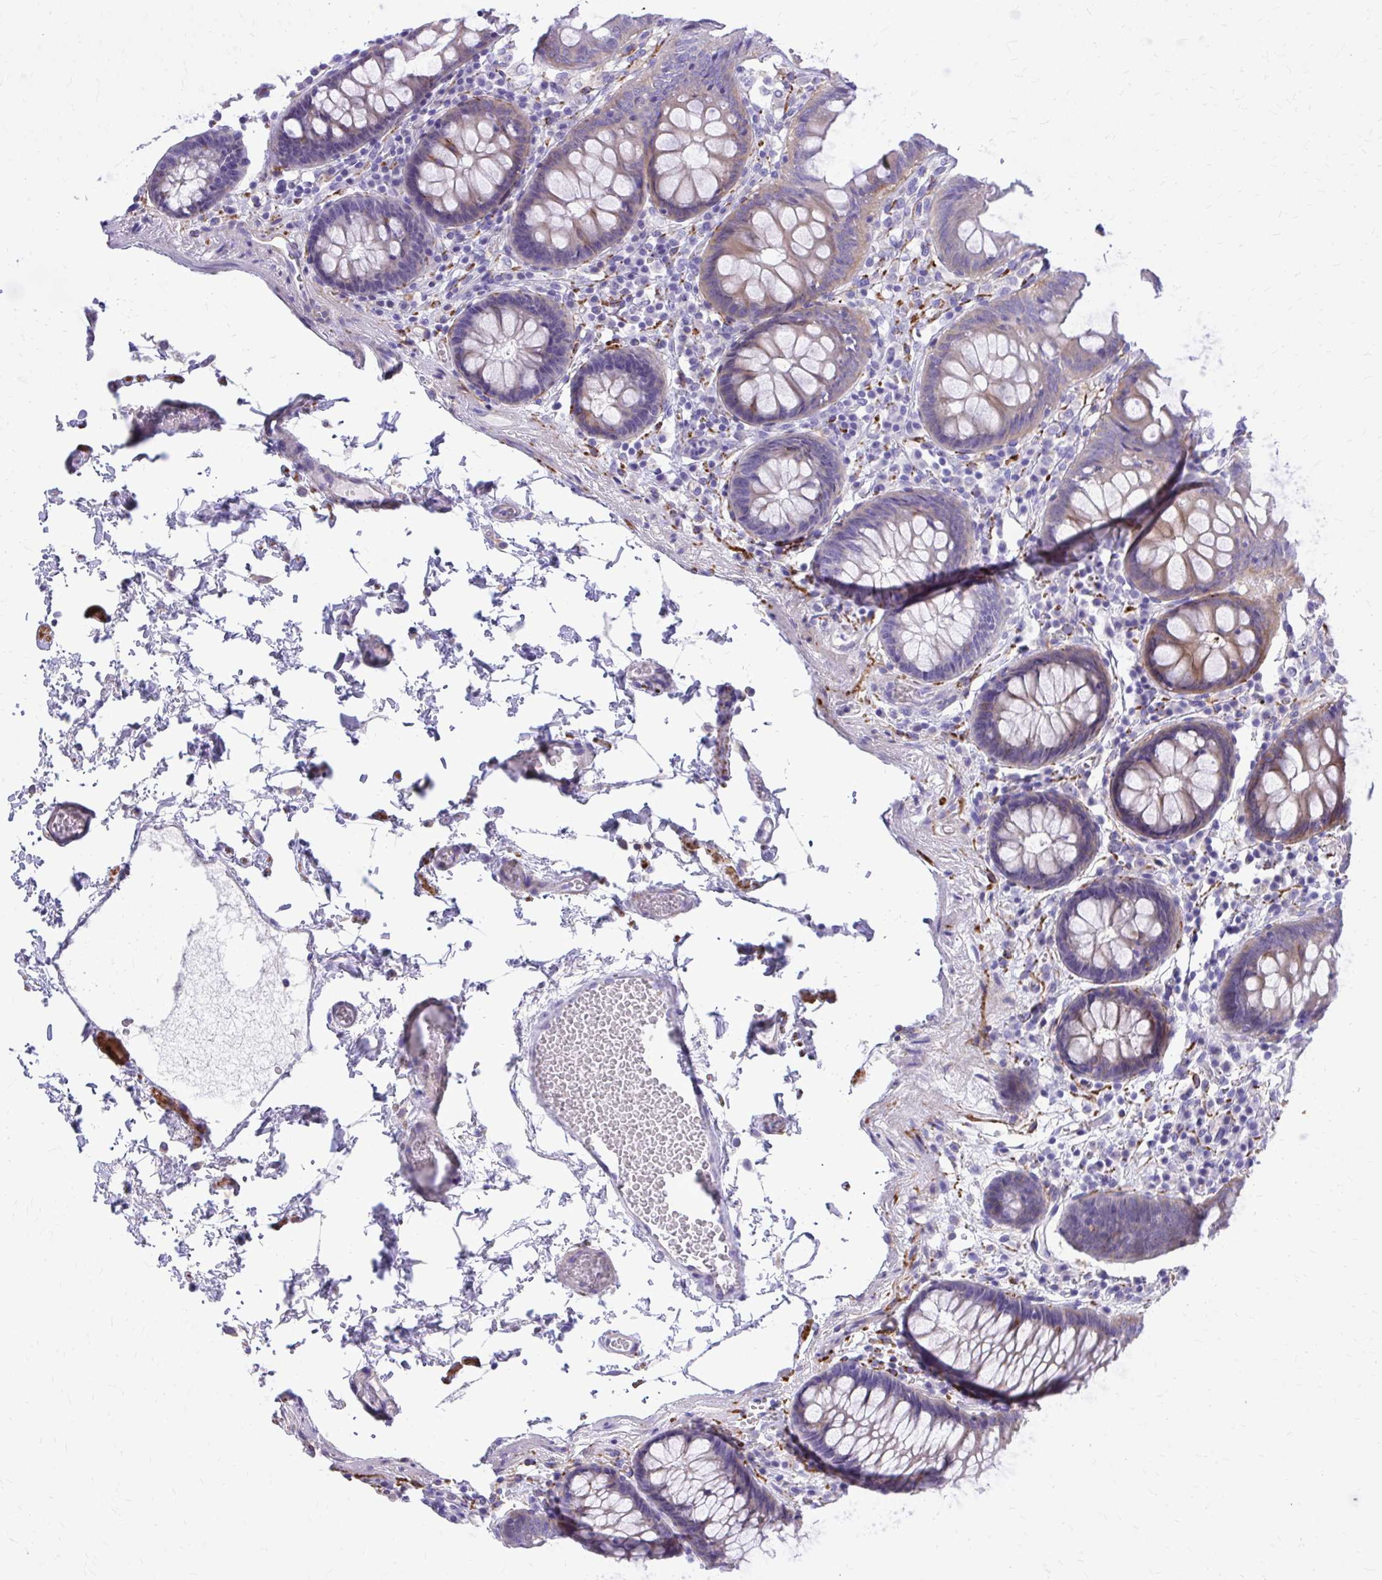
{"staining": {"intensity": "negative", "quantity": "none", "location": "none"}, "tissue": "colon", "cell_type": "Endothelial cells", "image_type": "normal", "snomed": [{"axis": "morphology", "description": "Normal tissue, NOS"}, {"axis": "topography", "description": "Colon"}, {"axis": "topography", "description": "Peripheral nerve tissue"}], "caption": "This photomicrograph is of benign colon stained with IHC to label a protein in brown with the nuclei are counter-stained blue. There is no staining in endothelial cells. (DAB (3,3'-diaminobenzidine) IHC visualized using brightfield microscopy, high magnification).", "gene": "EPB41L1", "patient": {"sex": "male", "age": 84}}